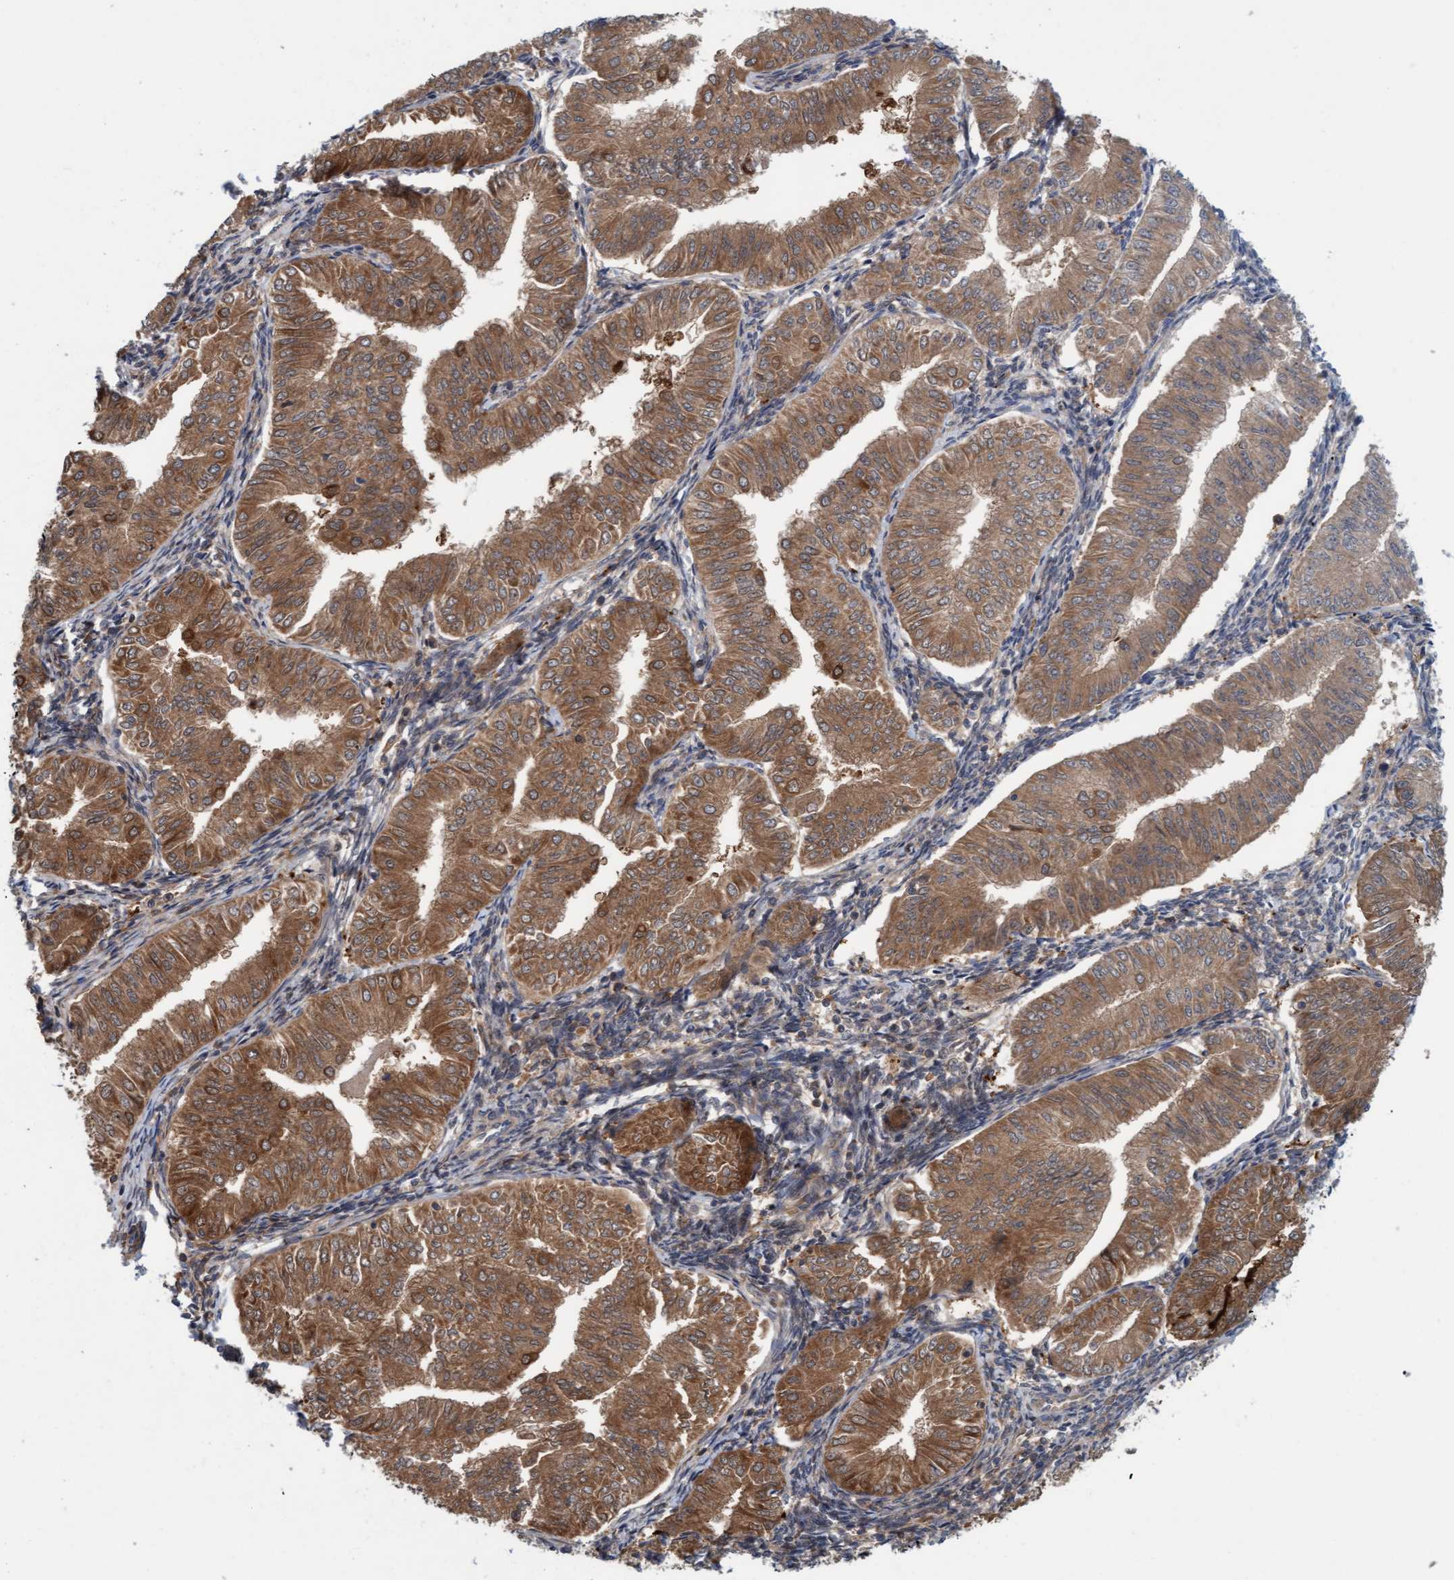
{"staining": {"intensity": "moderate", "quantity": ">75%", "location": "cytoplasmic/membranous"}, "tissue": "endometrial cancer", "cell_type": "Tumor cells", "image_type": "cancer", "snomed": [{"axis": "morphology", "description": "Normal tissue, NOS"}, {"axis": "morphology", "description": "Adenocarcinoma, NOS"}, {"axis": "topography", "description": "Endometrium"}], "caption": "Immunohistochemical staining of adenocarcinoma (endometrial) exhibits moderate cytoplasmic/membranous protein expression in approximately >75% of tumor cells. The protein of interest is shown in brown color, while the nuclei are stained blue.", "gene": "KLHL25", "patient": {"sex": "female", "age": 53}}